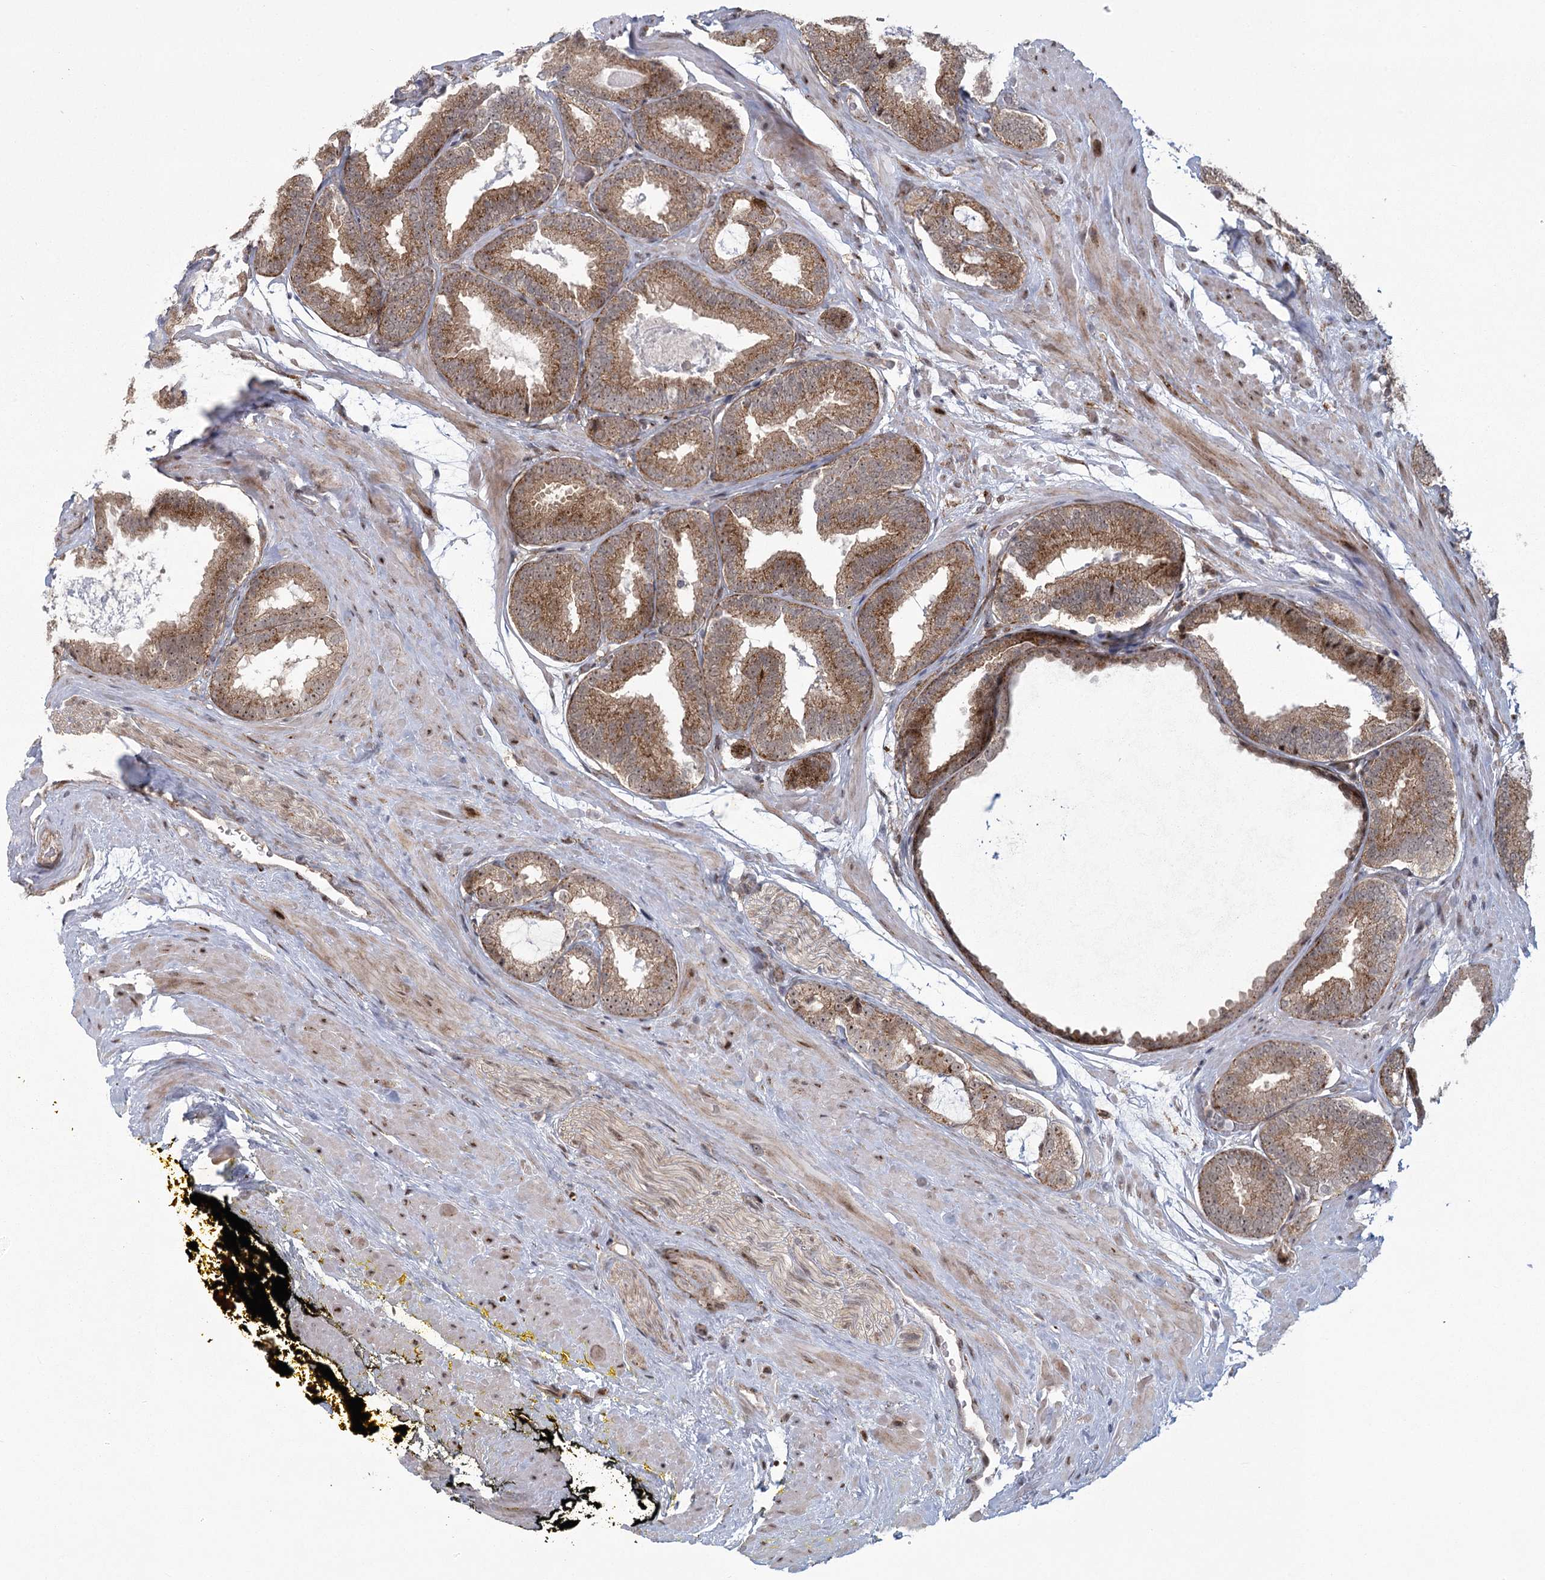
{"staining": {"intensity": "moderate", "quantity": ">75%", "location": "cytoplasmic/membranous"}, "tissue": "prostate cancer", "cell_type": "Tumor cells", "image_type": "cancer", "snomed": [{"axis": "morphology", "description": "Adenocarcinoma, Low grade"}, {"axis": "topography", "description": "Prostate"}], "caption": "Brown immunohistochemical staining in human prostate cancer (low-grade adenocarcinoma) exhibits moderate cytoplasmic/membranous positivity in about >75% of tumor cells.", "gene": "PARM1", "patient": {"sex": "male", "age": 71}}